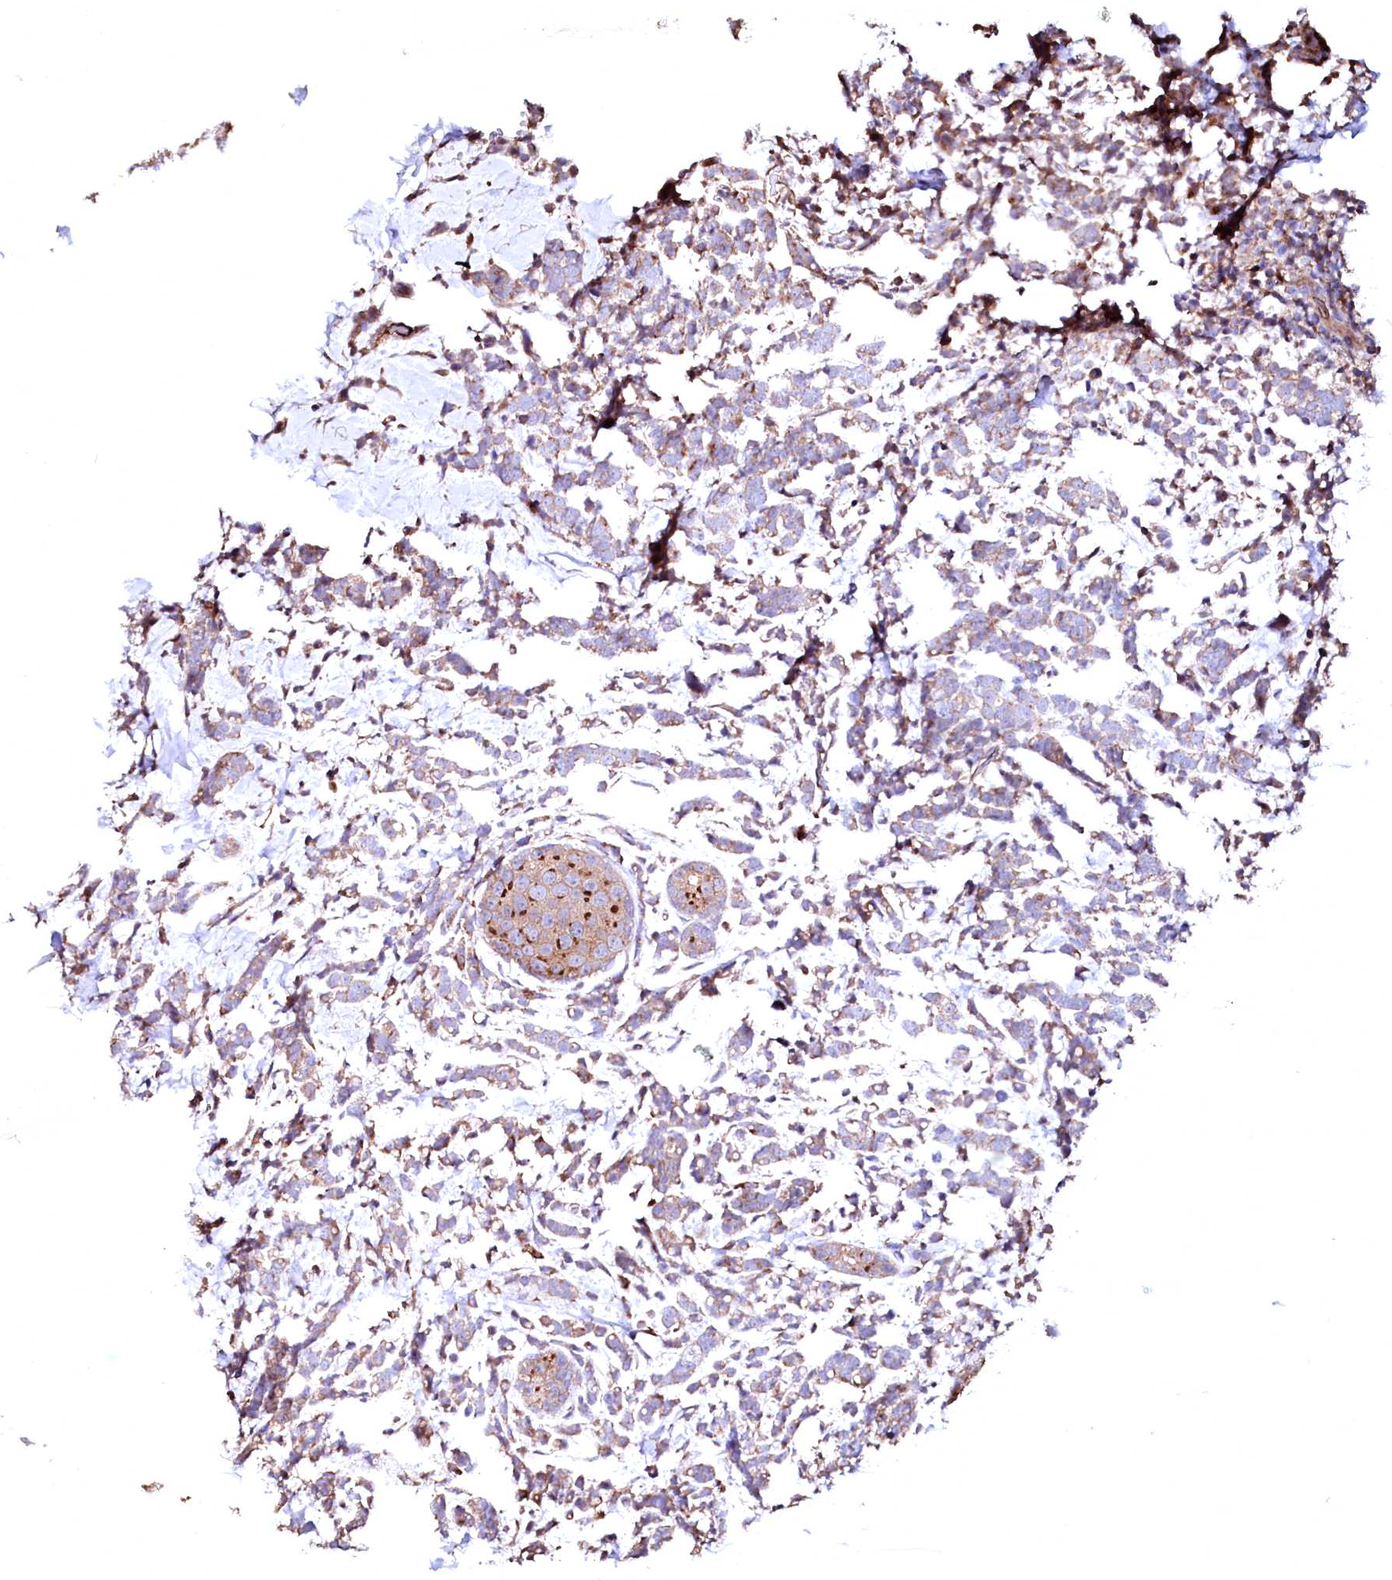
{"staining": {"intensity": "moderate", "quantity": ">75%", "location": "cytoplasmic/membranous"}, "tissue": "breast cancer", "cell_type": "Tumor cells", "image_type": "cancer", "snomed": [{"axis": "morphology", "description": "Lobular carcinoma"}, {"axis": "topography", "description": "Breast"}], "caption": "A brown stain shows moderate cytoplasmic/membranous staining of a protein in breast lobular carcinoma tumor cells.", "gene": "ST3GAL1", "patient": {"sex": "female", "age": 58}}